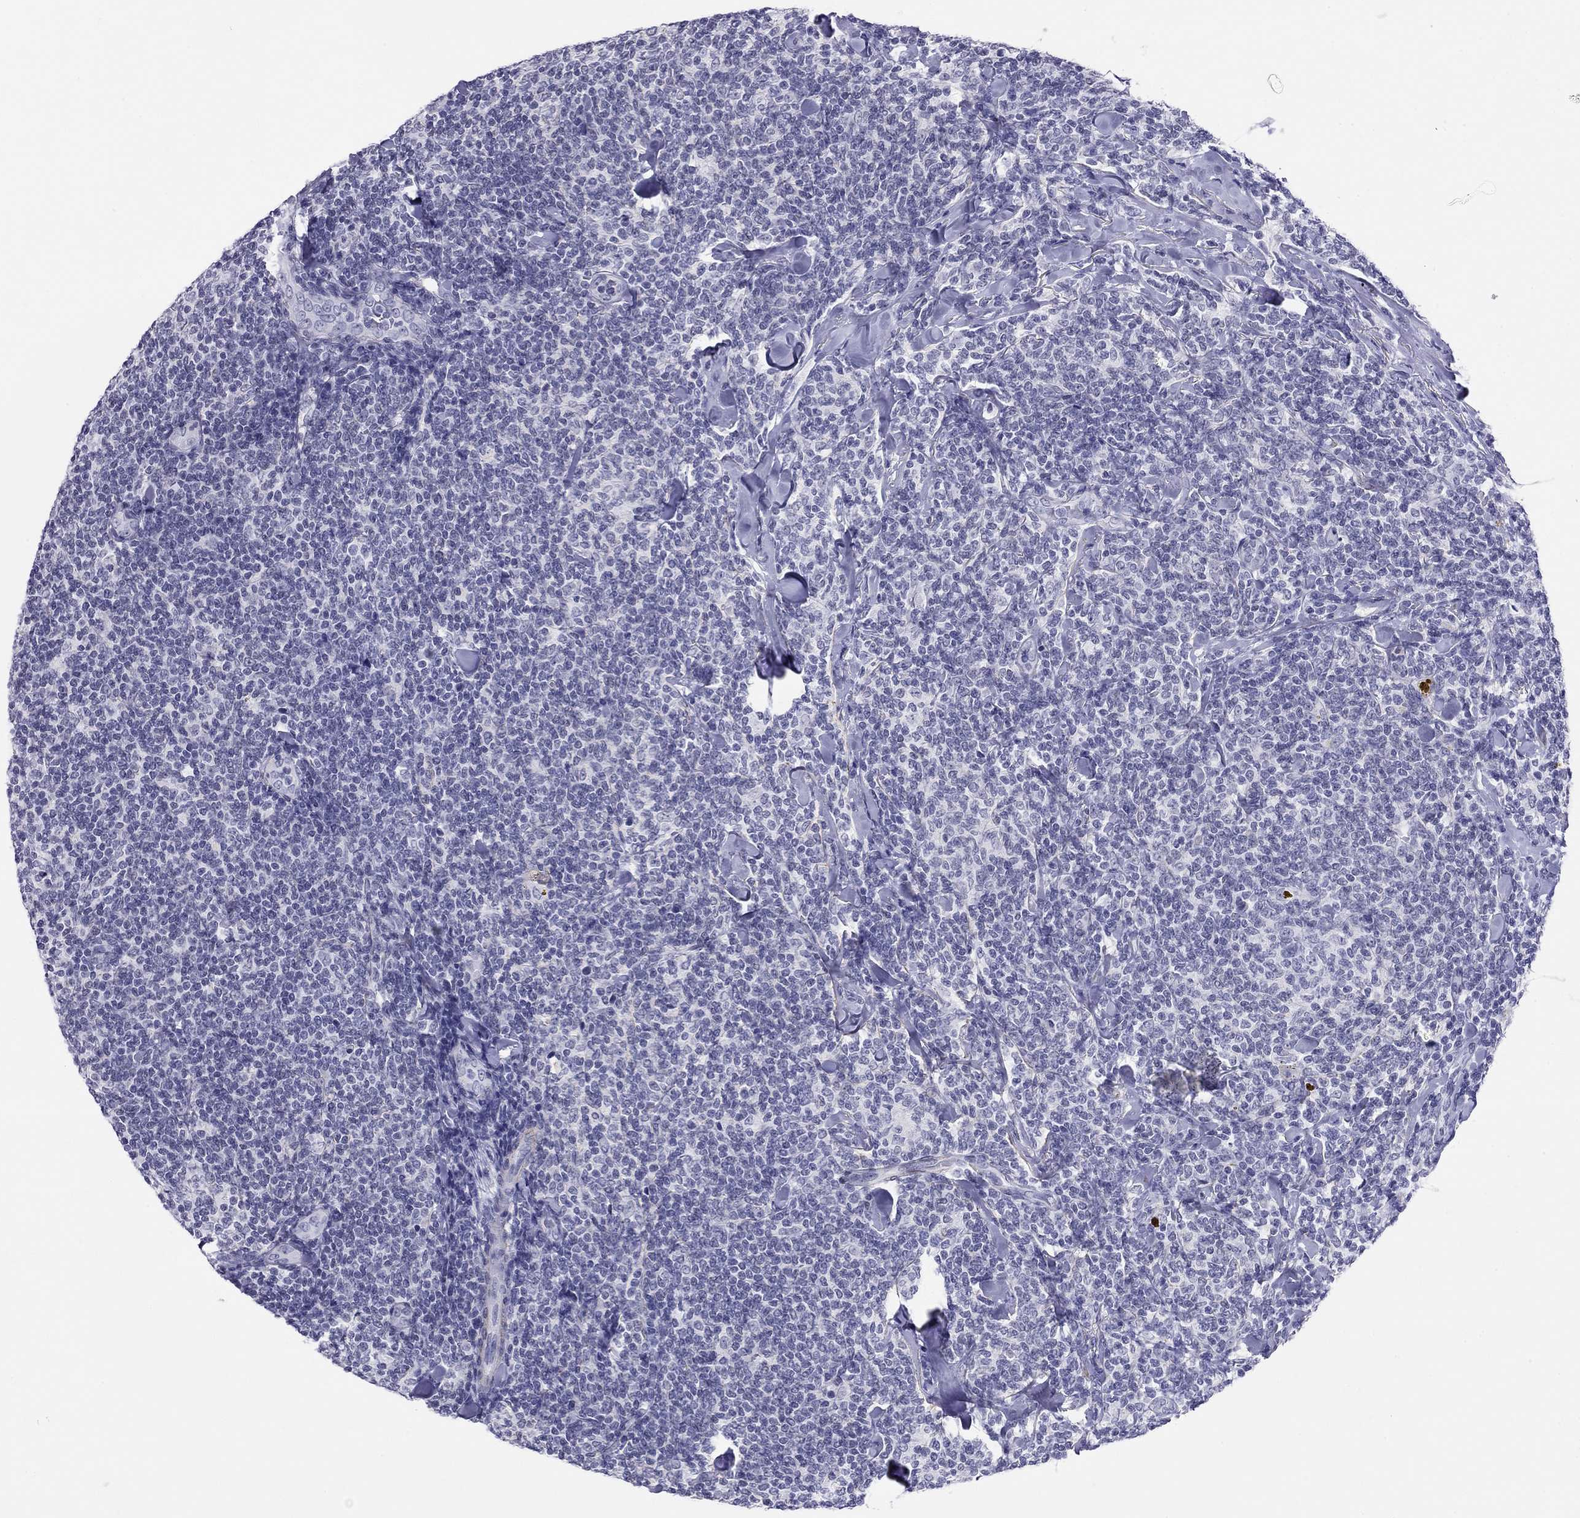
{"staining": {"intensity": "negative", "quantity": "none", "location": "none"}, "tissue": "lymphoma", "cell_type": "Tumor cells", "image_type": "cancer", "snomed": [{"axis": "morphology", "description": "Malignant lymphoma, non-Hodgkin's type, Low grade"}, {"axis": "topography", "description": "Lymph node"}], "caption": "A histopathology image of lymphoma stained for a protein shows no brown staining in tumor cells.", "gene": "MYMX", "patient": {"sex": "female", "age": 56}}